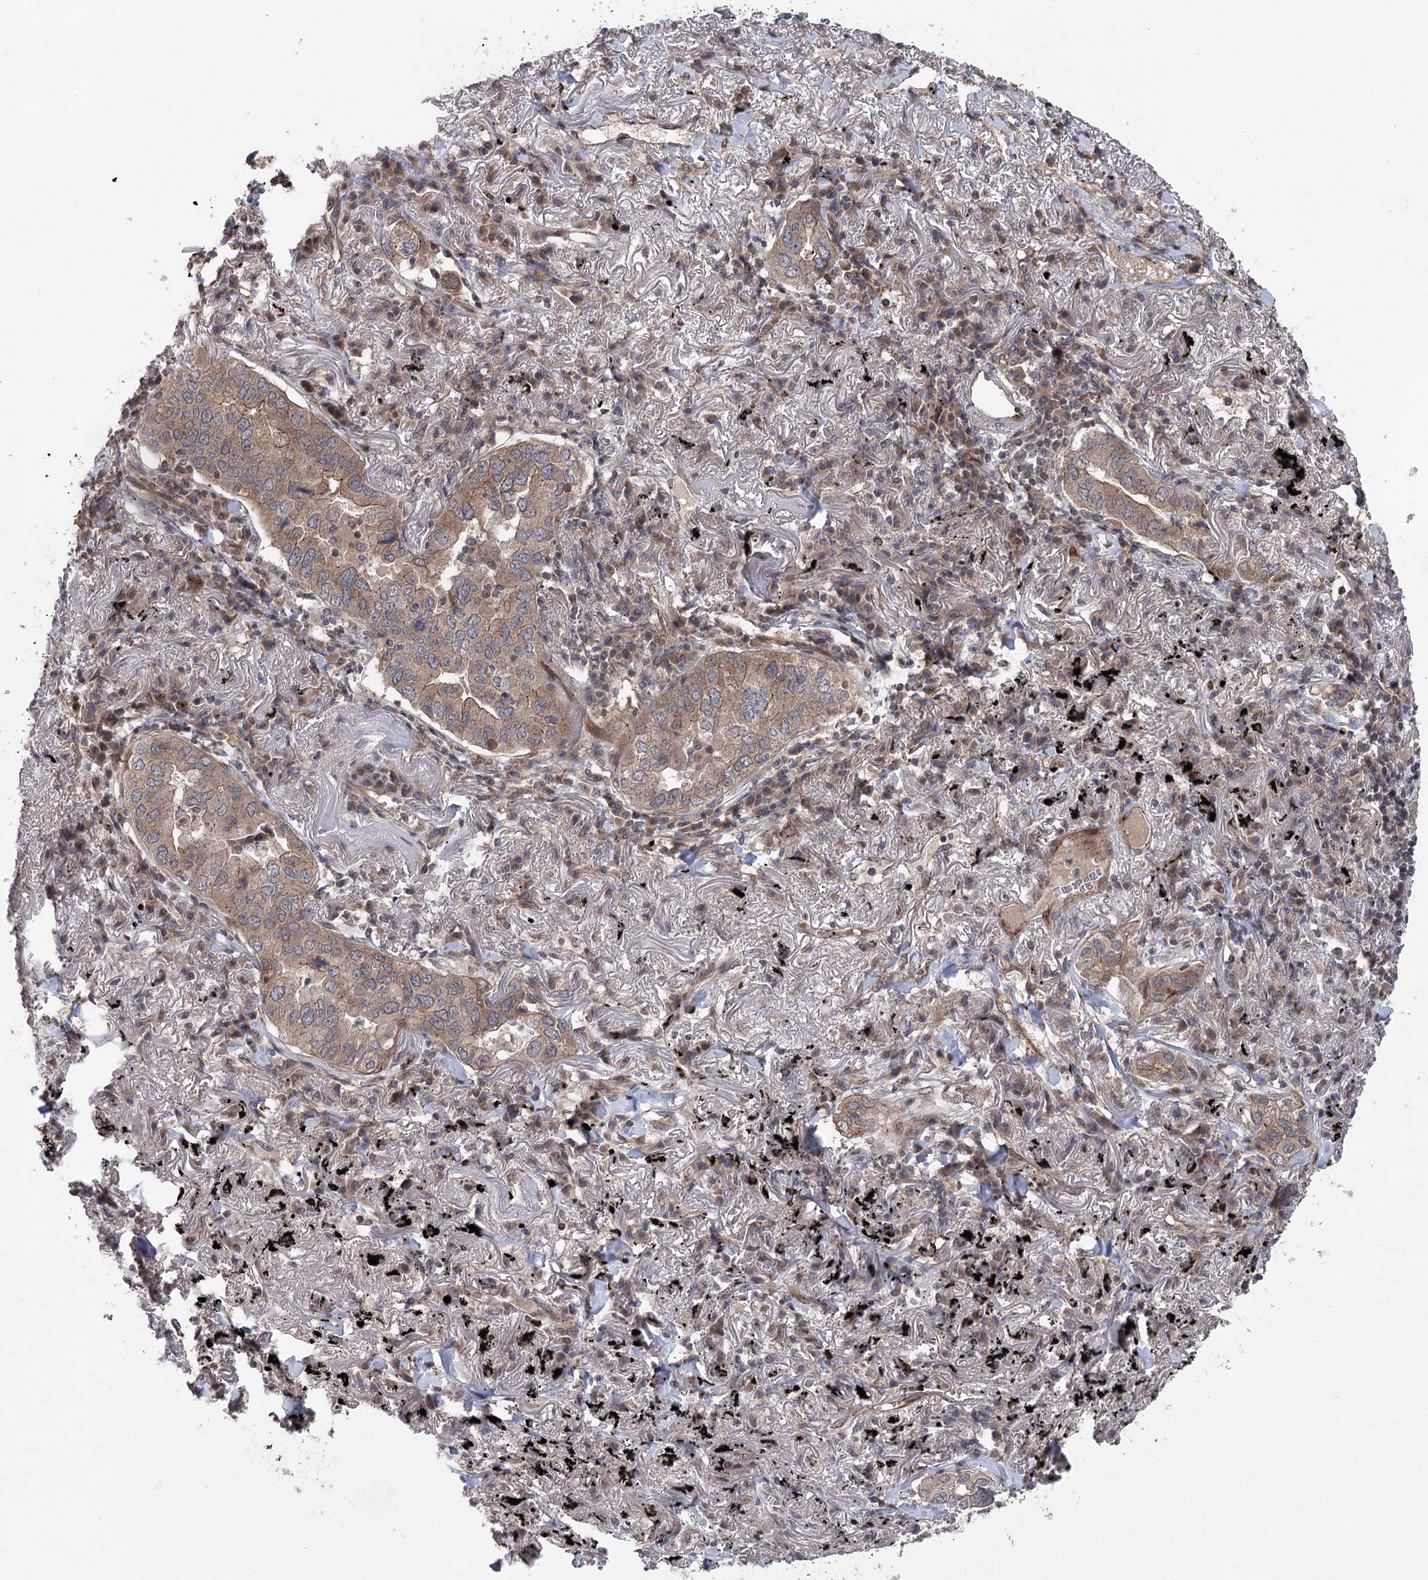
{"staining": {"intensity": "weak", "quantity": ">75%", "location": "cytoplasmic/membranous"}, "tissue": "lung cancer", "cell_type": "Tumor cells", "image_type": "cancer", "snomed": [{"axis": "morphology", "description": "Adenocarcinoma, NOS"}, {"axis": "topography", "description": "Lung"}], "caption": "Immunohistochemistry histopathology image of lung cancer (adenocarcinoma) stained for a protein (brown), which shows low levels of weak cytoplasmic/membranous expression in about >75% of tumor cells.", "gene": "METTL24", "patient": {"sex": "male", "age": 65}}